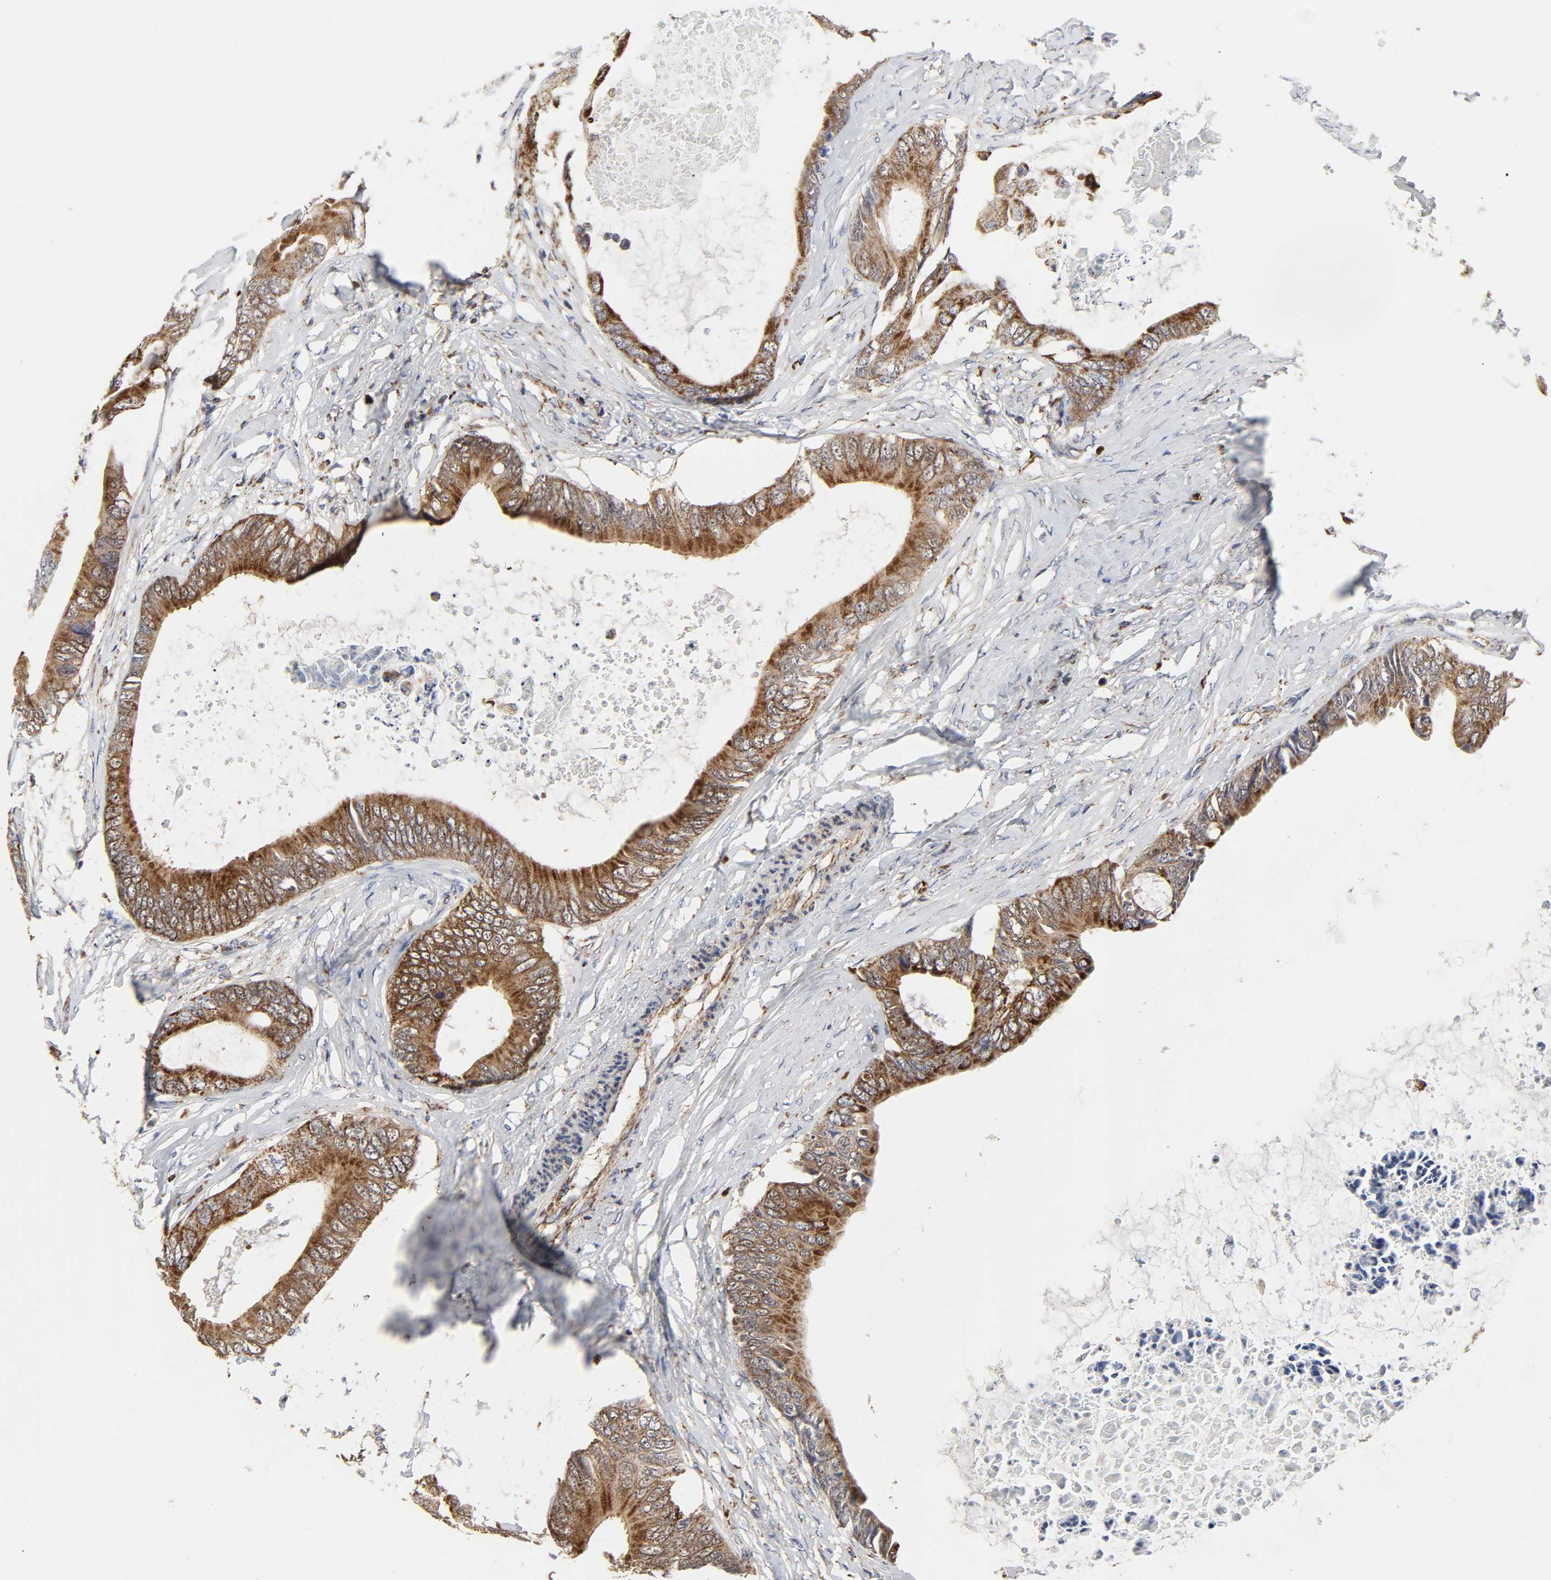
{"staining": {"intensity": "strong", "quantity": ">75%", "location": "cytoplasmic/membranous"}, "tissue": "colorectal cancer", "cell_type": "Tumor cells", "image_type": "cancer", "snomed": [{"axis": "morphology", "description": "Normal tissue, NOS"}, {"axis": "morphology", "description": "Adenocarcinoma, NOS"}, {"axis": "topography", "description": "Rectum"}, {"axis": "topography", "description": "Peripheral nerve tissue"}], "caption": "This photomicrograph shows immunohistochemistry (IHC) staining of human colorectal adenocarcinoma, with high strong cytoplasmic/membranous staining in about >75% of tumor cells.", "gene": "COX6B1", "patient": {"sex": "female", "age": 77}}